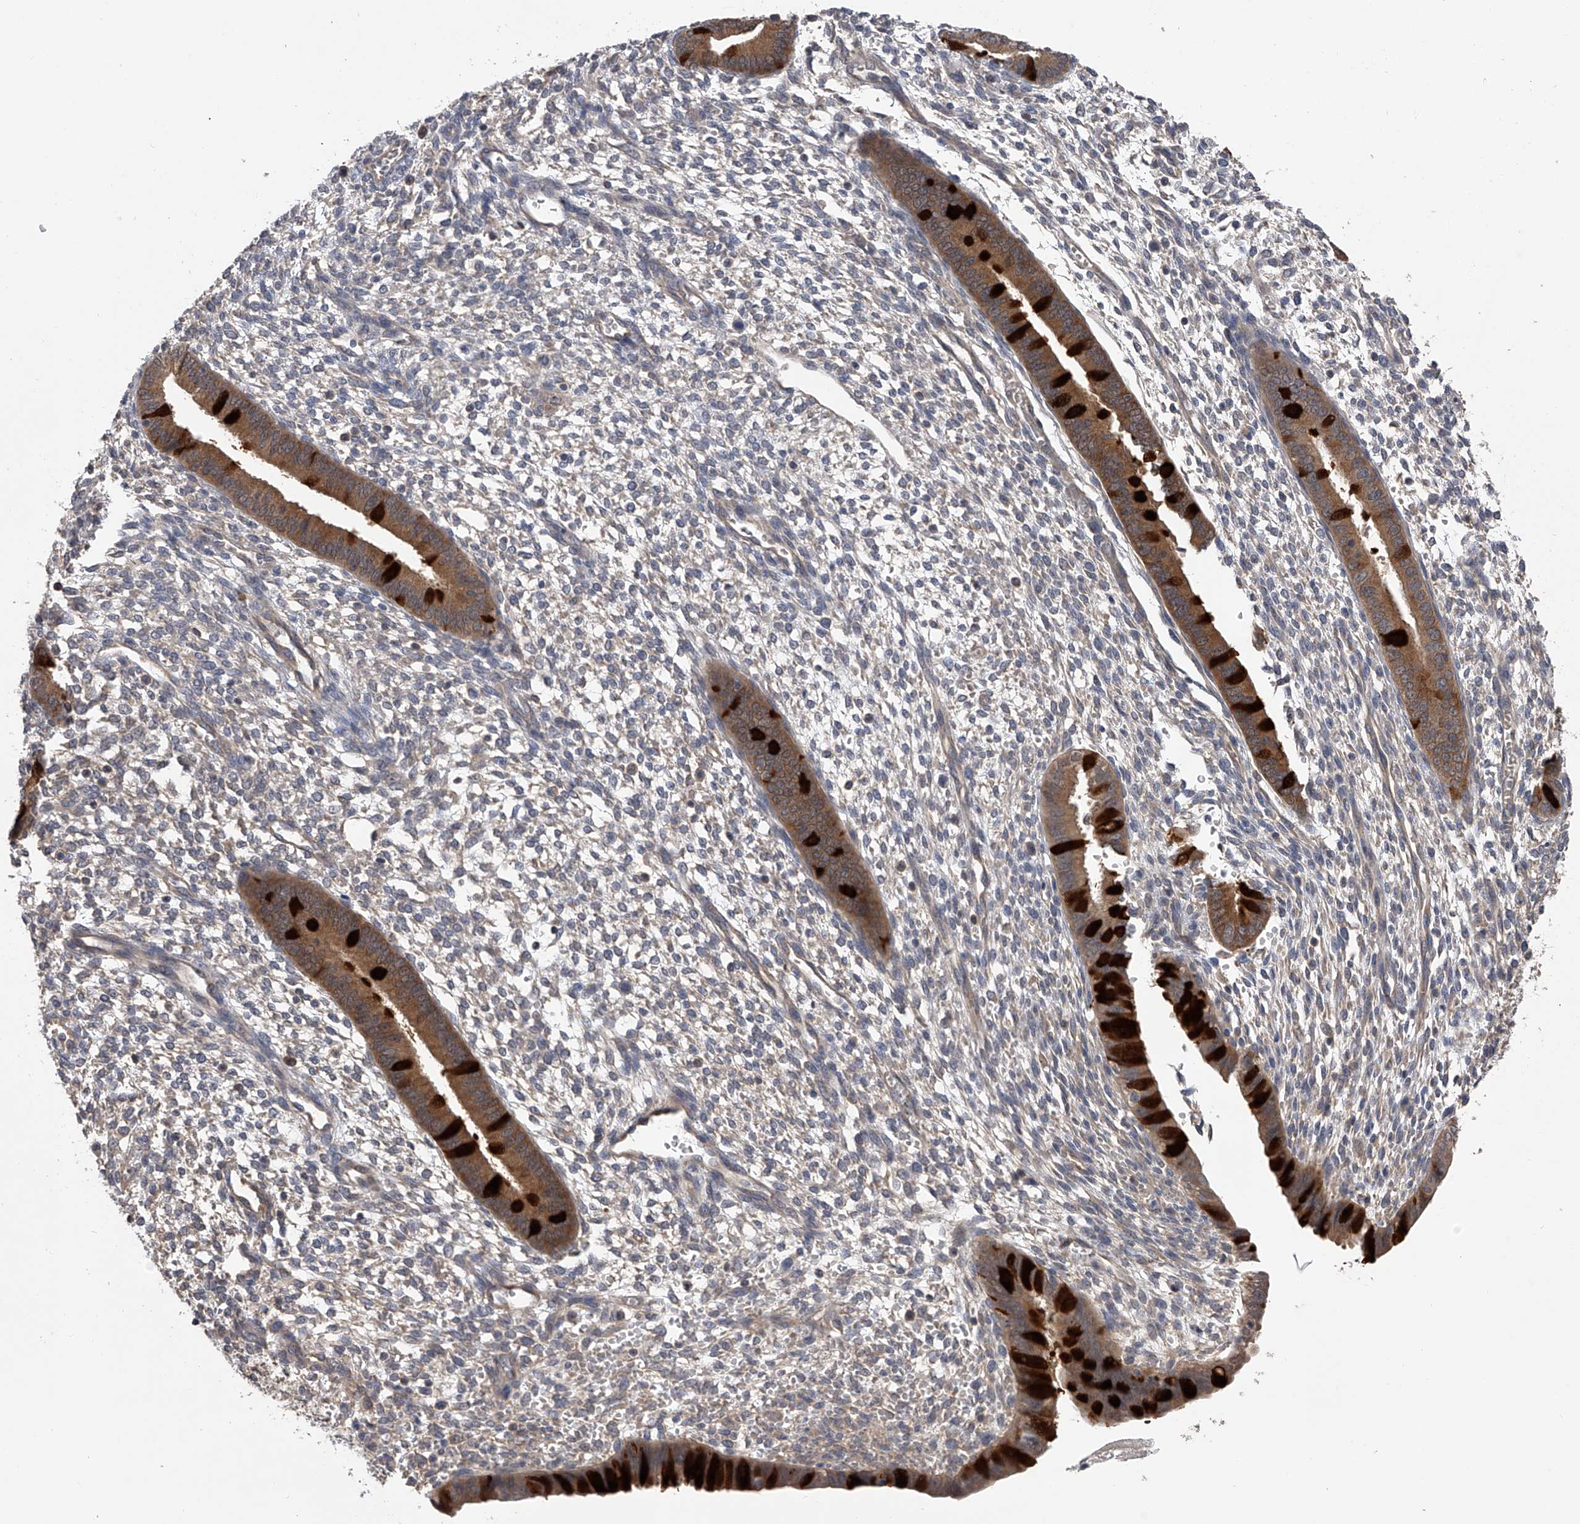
{"staining": {"intensity": "negative", "quantity": "none", "location": "none"}, "tissue": "endometrium", "cell_type": "Cells in endometrial stroma", "image_type": "normal", "snomed": [{"axis": "morphology", "description": "Normal tissue, NOS"}, {"axis": "topography", "description": "Endometrium"}], "caption": "Immunohistochemistry photomicrograph of unremarkable endometrium: human endometrium stained with DAB exhibits no significant protein positivity in cells in endometrial stroma. (Brightfield microscopy of DAB immunohistochemistry at high magnification).", "gene": "CFAP298", "patient": {"sex": "female", "age": 46}}